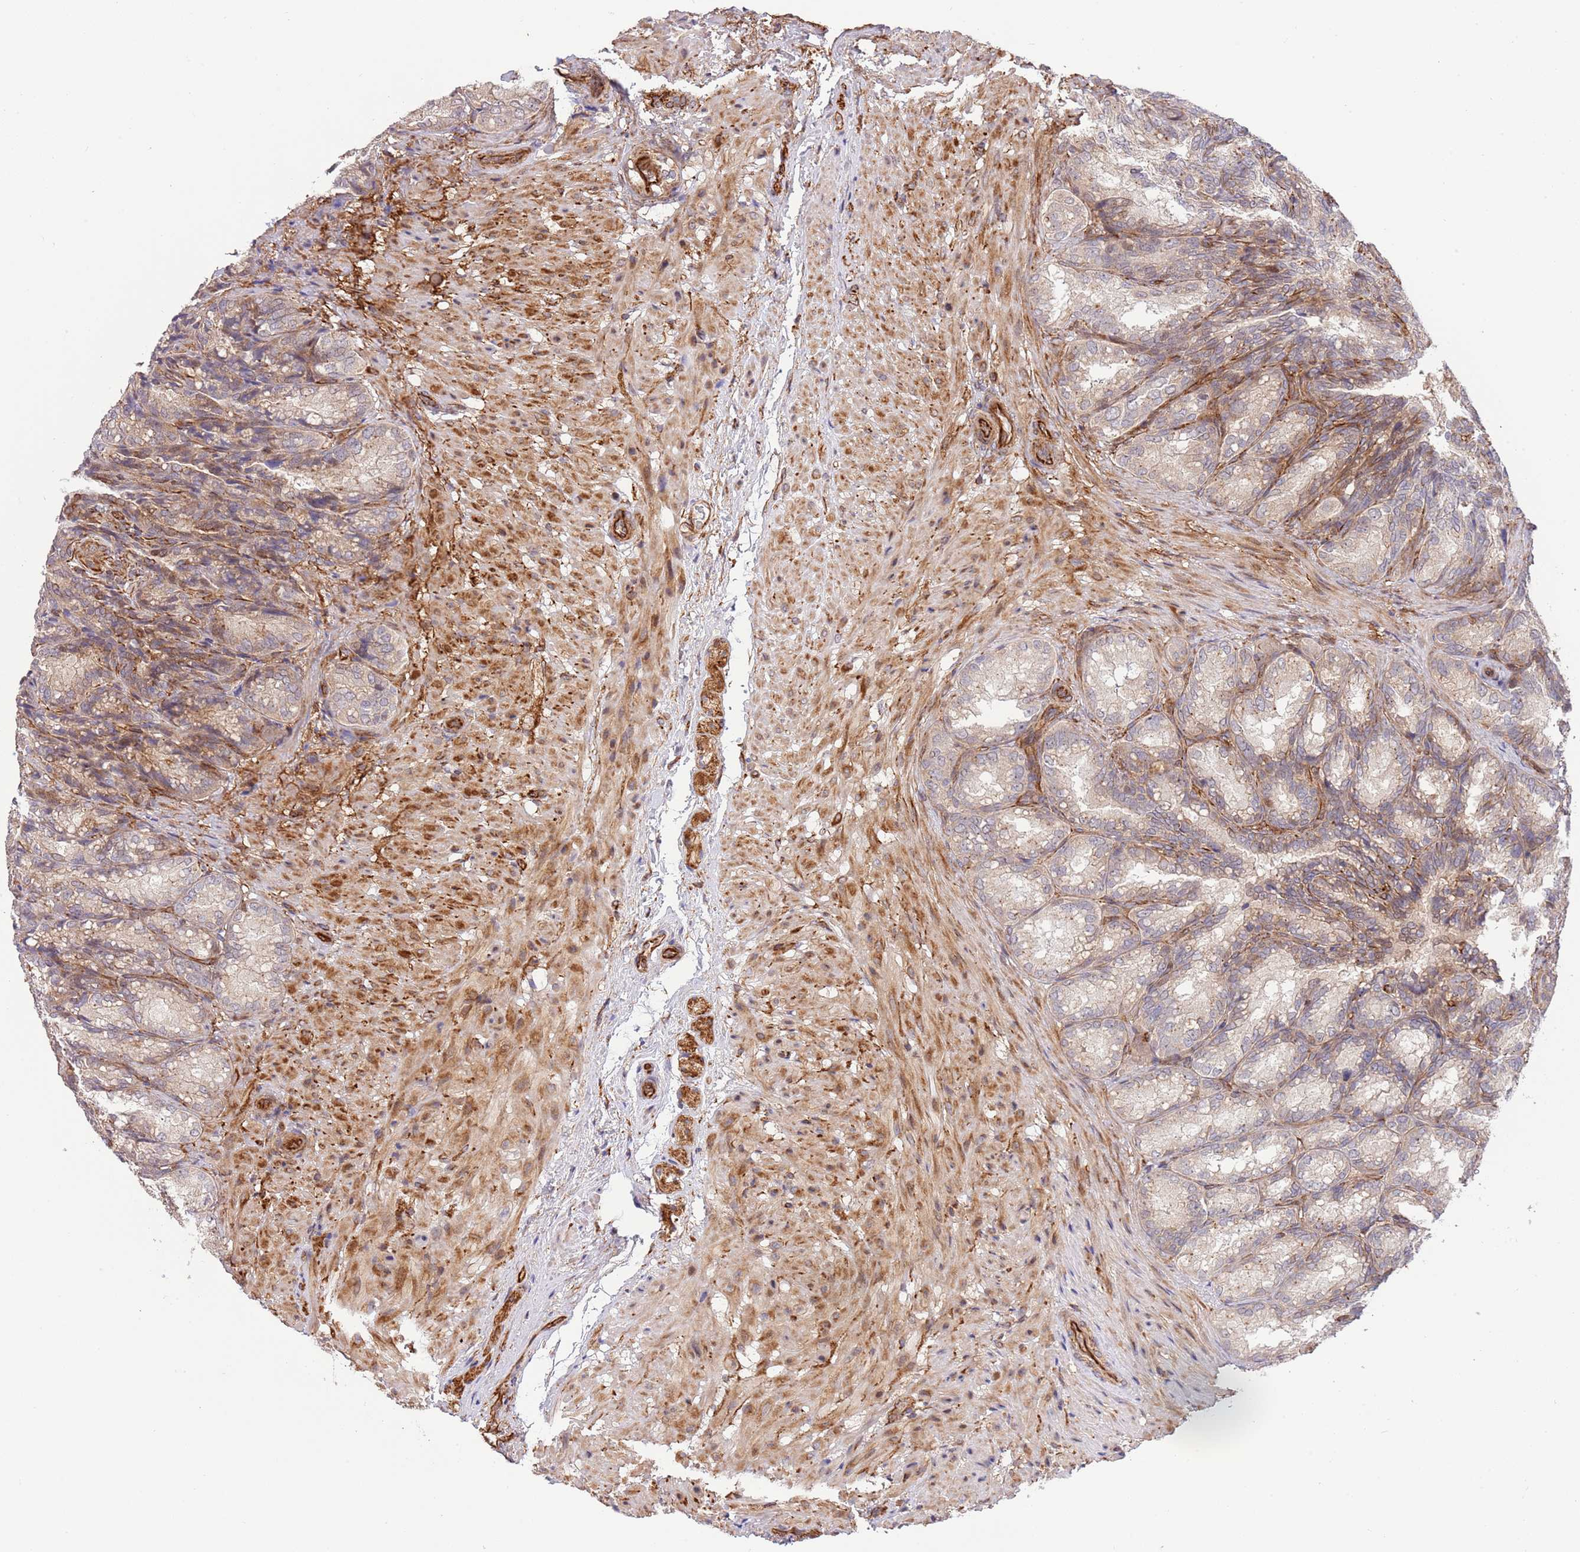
{"staining": {"intensity": "moderate", "quantity": "<25%", "location": "cytoplasmic/membranous"}, "tissue": "seminal vesicle", "cell_type": "Glandular cells", "image_type": "normal", "snomed": [{"axis": "morphology", "description": "Normal tissue, NOS"}, {"axis": "topography", "description": "Seminal veicle"}], "caption": "High-magnification brightfield microscopy of unremarkable seminal vesicle stained with DAB (brown) and counterstained with hematoxylin (blue). glandular cells exhibit moderate cytoplasmic/membranous staining is identified in about<25% of cells.", "gene": "NEK3", "patient": {"sex": "male", "age": 58}}